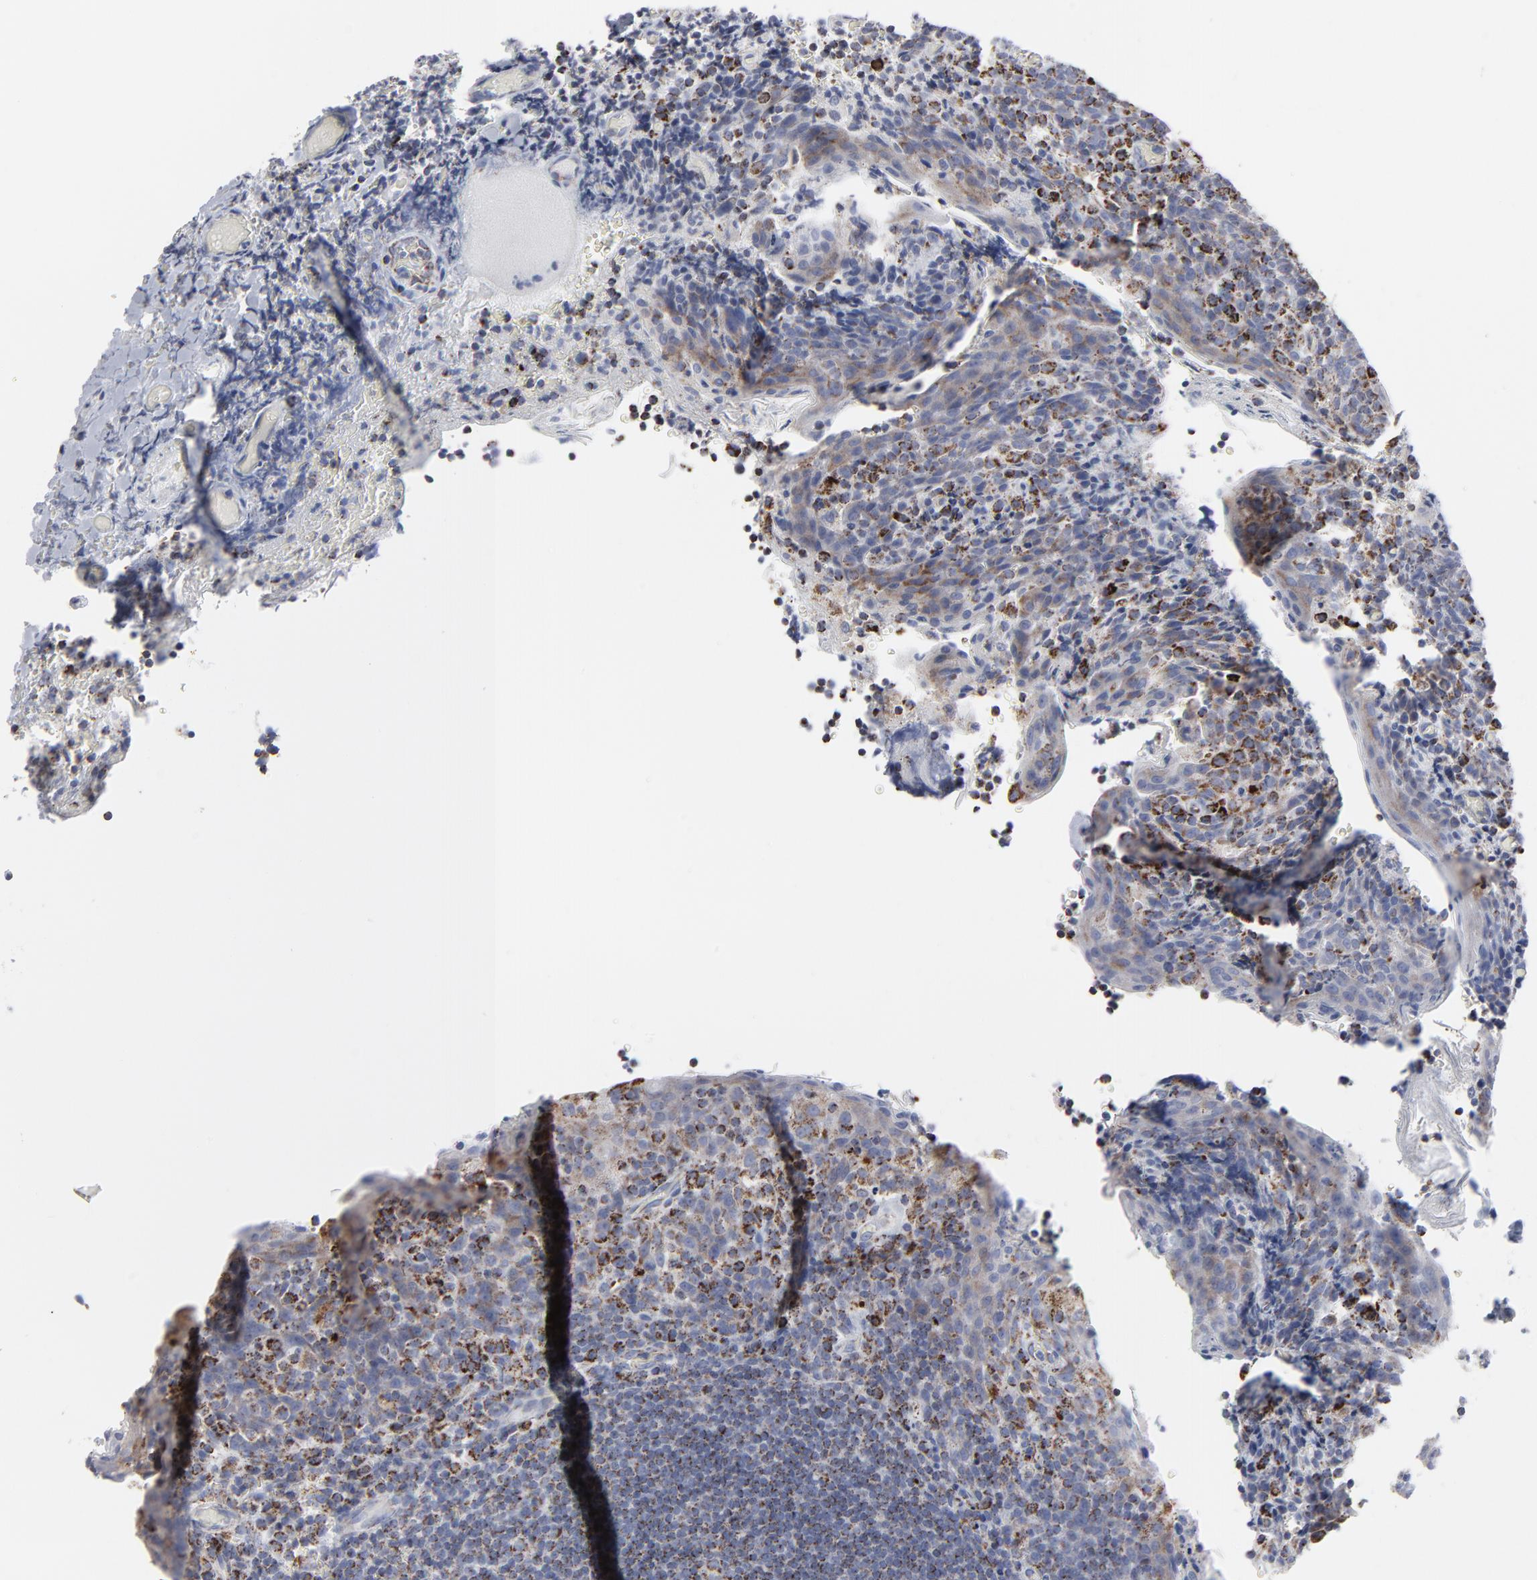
{"staining": {"intensity": "moderate", "quantity": ">75%", "location": "cytoplasmic/membranous"}, "tissue": "tonsil", "cell_type": "Germinal center cells", "image_type": "normal", "snomed": [{"axis": "morphology", "description": "Normal tissue, NOS"}, {"axis": "topography", "description": "Tonsil"}], "caption": "Protein expression by immunohistochemistry (IHC) reveals moderate cytoplasmic/membranous staining in about >75% of germinal center cells in unremarkable tonsil.", "gene": "TXNRD2", "patient": {"sex": "male", "age": 17}}